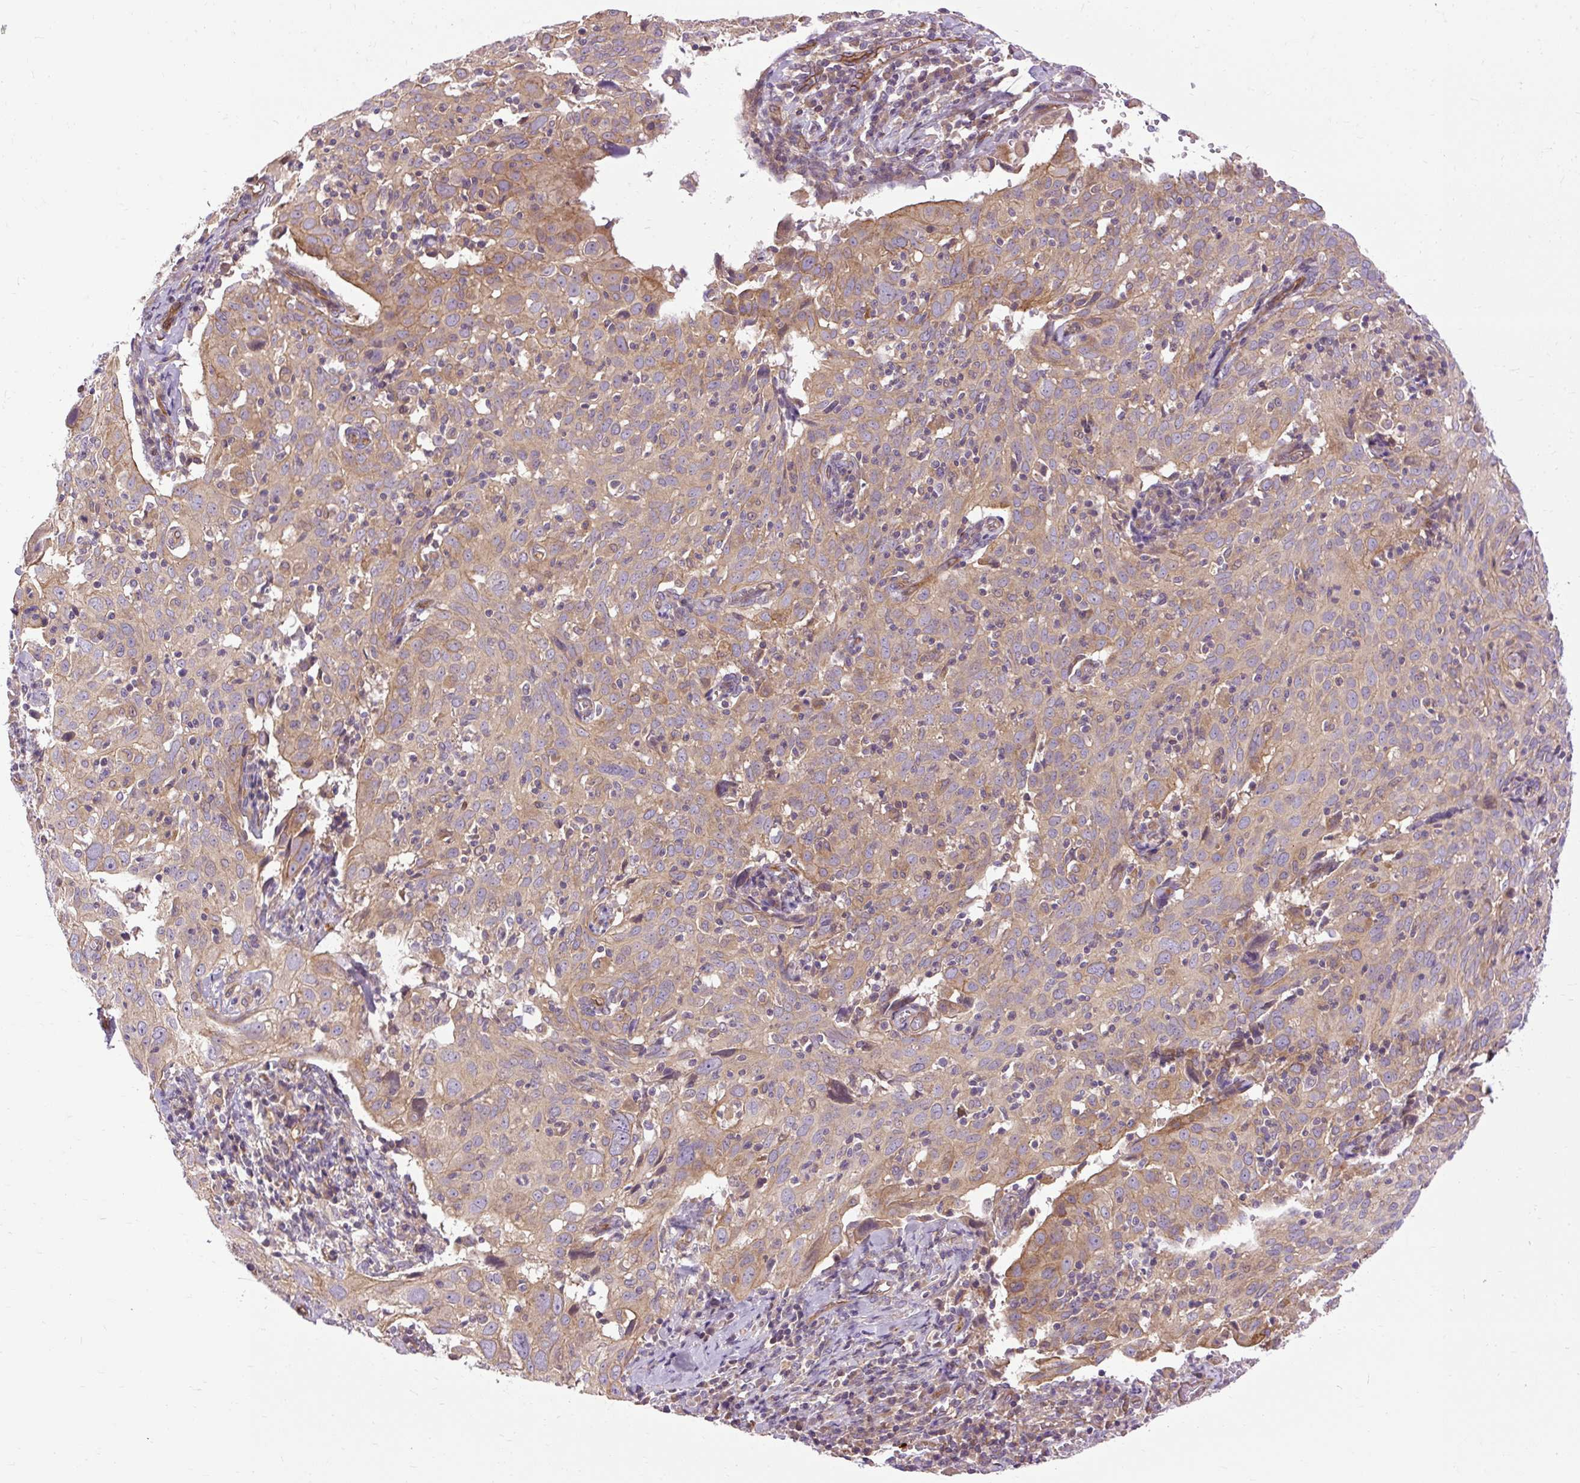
{"staining": {"intensity": "moderate", "quantity": "<25%", "location": "cytoplasmic/membranous"}, "tissue": "cervical cancer", "cell_type": "Tumor cells", "image_type": "cancer", "snomed": [{"axis": "morphology", "description": "Squamous cell carcinoma, NOS"}, {"axis": "topography", "description": "Cervix"}], "caption": "The histopathology image shows a brown stain indicating the presence of a protein in the cytoplasmic/membranous of tumor cells in cervical squamous cell carcinoma.", "gene": "CCDC93", "patient": {"sex": "female", "age": 31}}